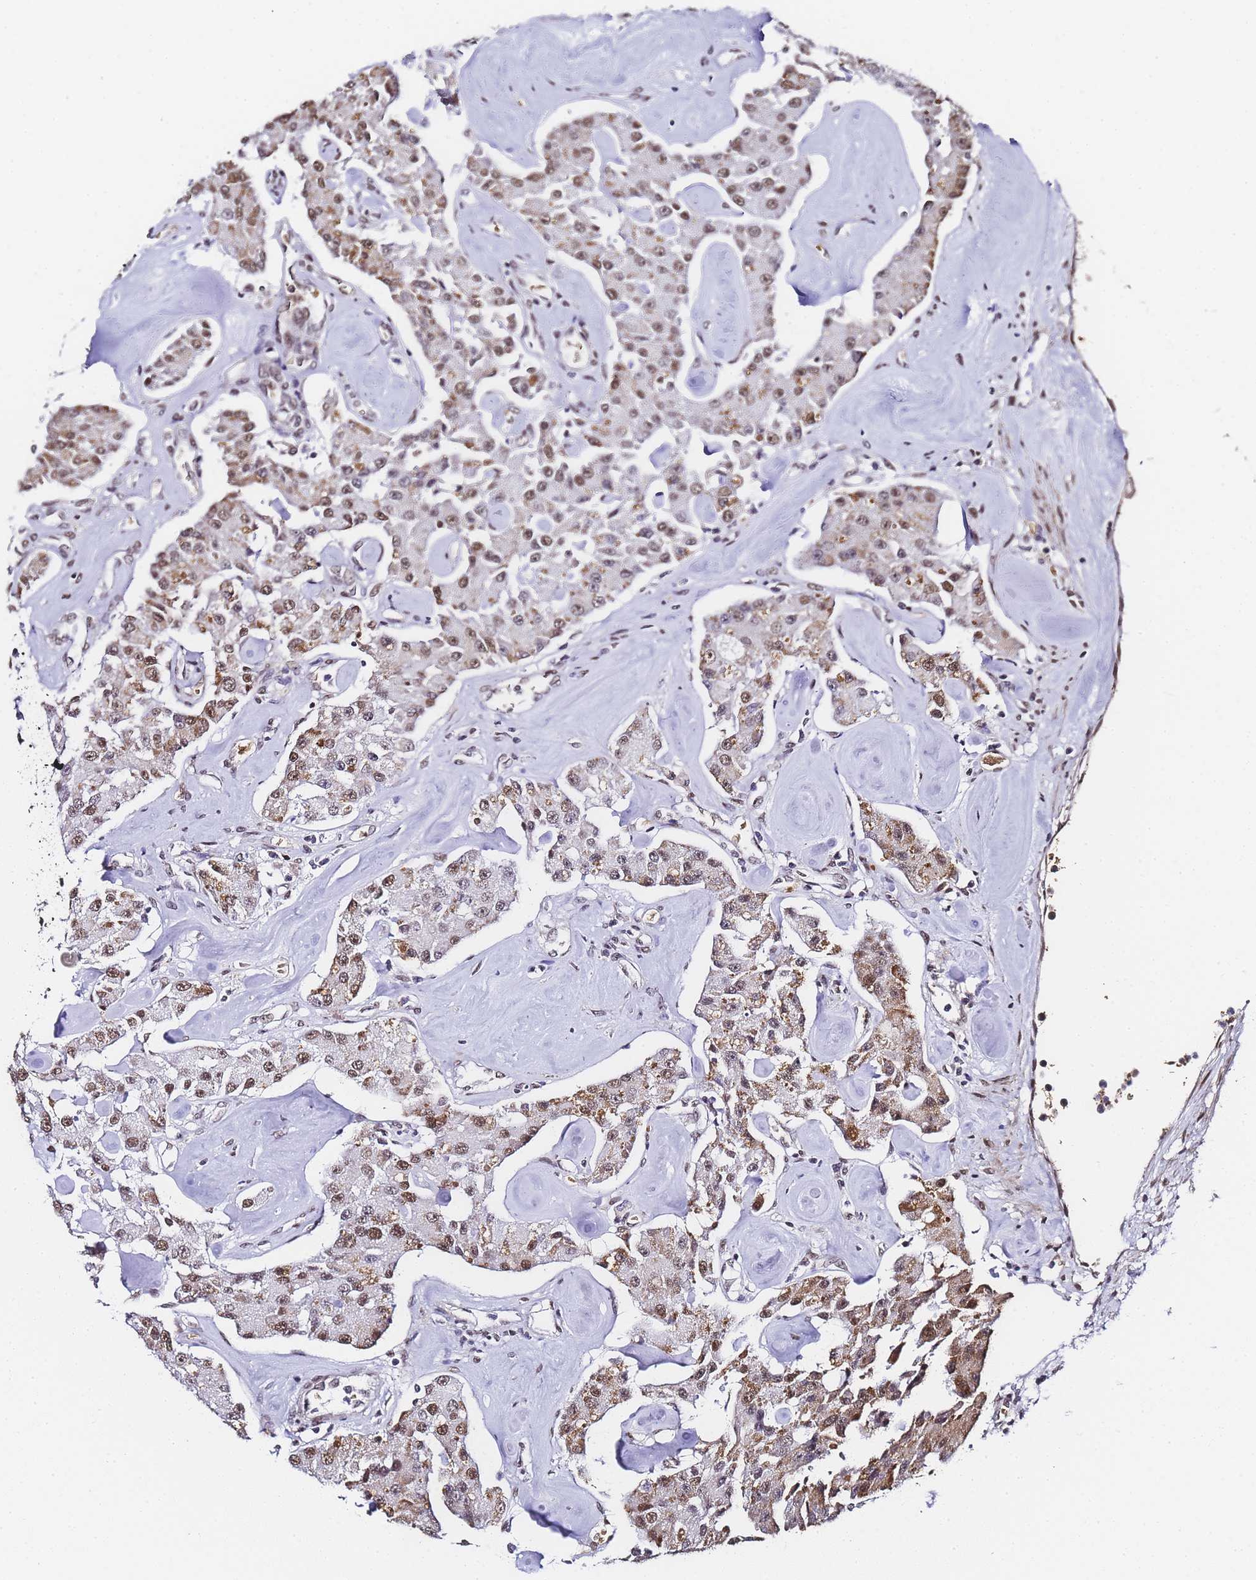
{"staining": {"intensity": "moderate", "quantity": "25%-75%", "location": "cytoplasmic/membranous,nuclear"}, "tissue": "carcinoid", "cell_type": "Tumor cells", "image_type": "cancer", "snomed": [{"axis": "morphology", "description": "Carcinoid, malignant, NOS"}, {"axis": "topography", "description": "Pancreas"}], "caption": "Carcinoid (malignant) stained with immunohistochemistry reveals moderate cytoplasmic/membranous and nuclear positivity in about 25%-75% of tumor cells.", "gene": "POLR1A", "patient": {"sex": "male", "age": 41}}